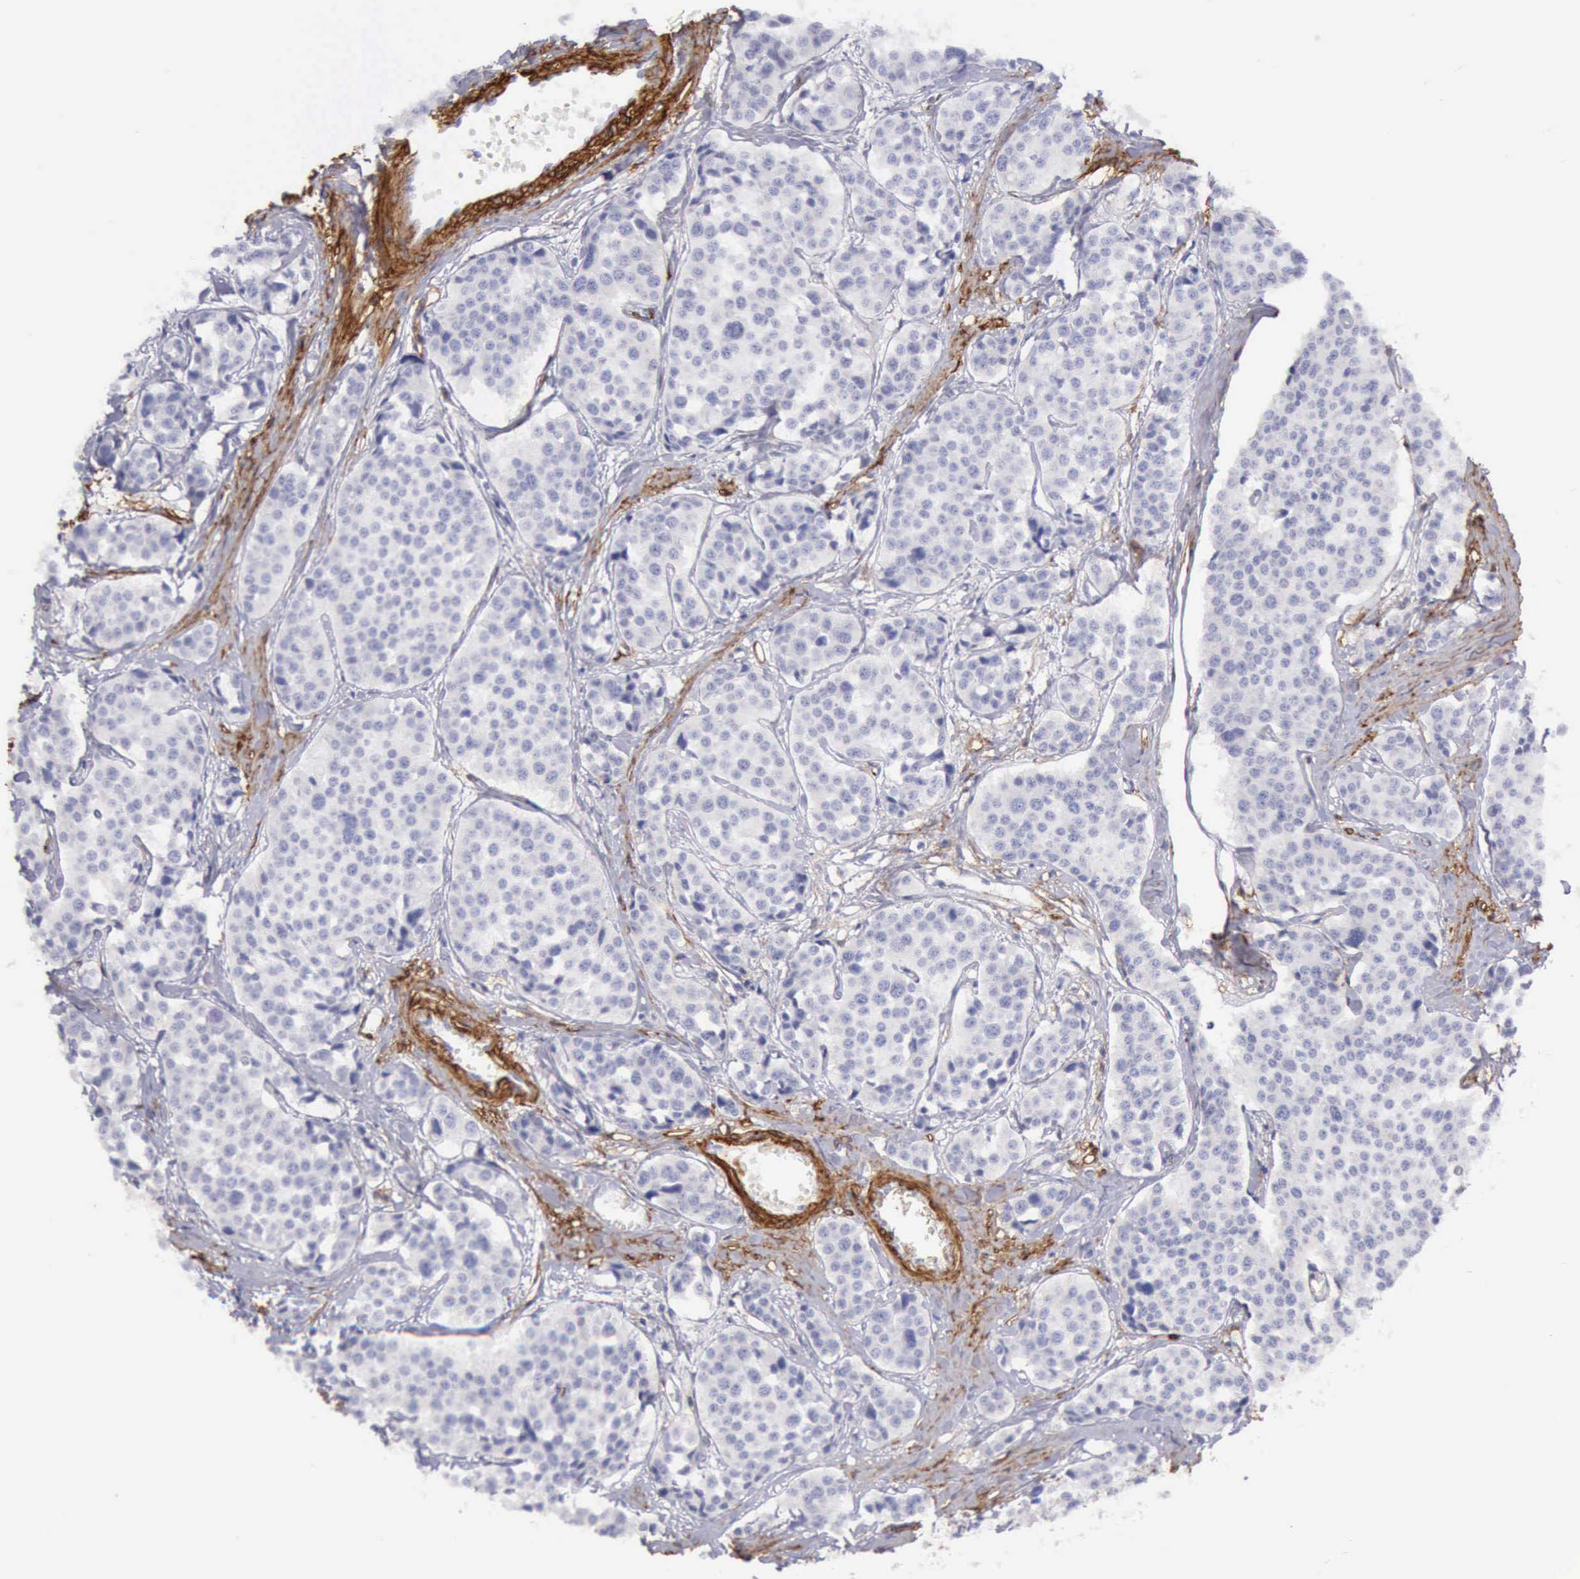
{"staining": {"intensity": "negative", "quantity": "none", "location": "none"}, "tissue": "carcinoid", "cell_type": "Tumor cells", "image_type": "cancer", "snomed": [{"axis": "morphology", "description": "Carcinoid, malignant, NOS"}, {"axis": "topography", "description": "Small intestine"}], "caption": "An immunohistochemistry (IHC) micrograph of carcinoid is shown. There is no staining in tumor cells of carcinoid.", "gene": "AOC3", "patient": {"sex": "male", "age": 60}}